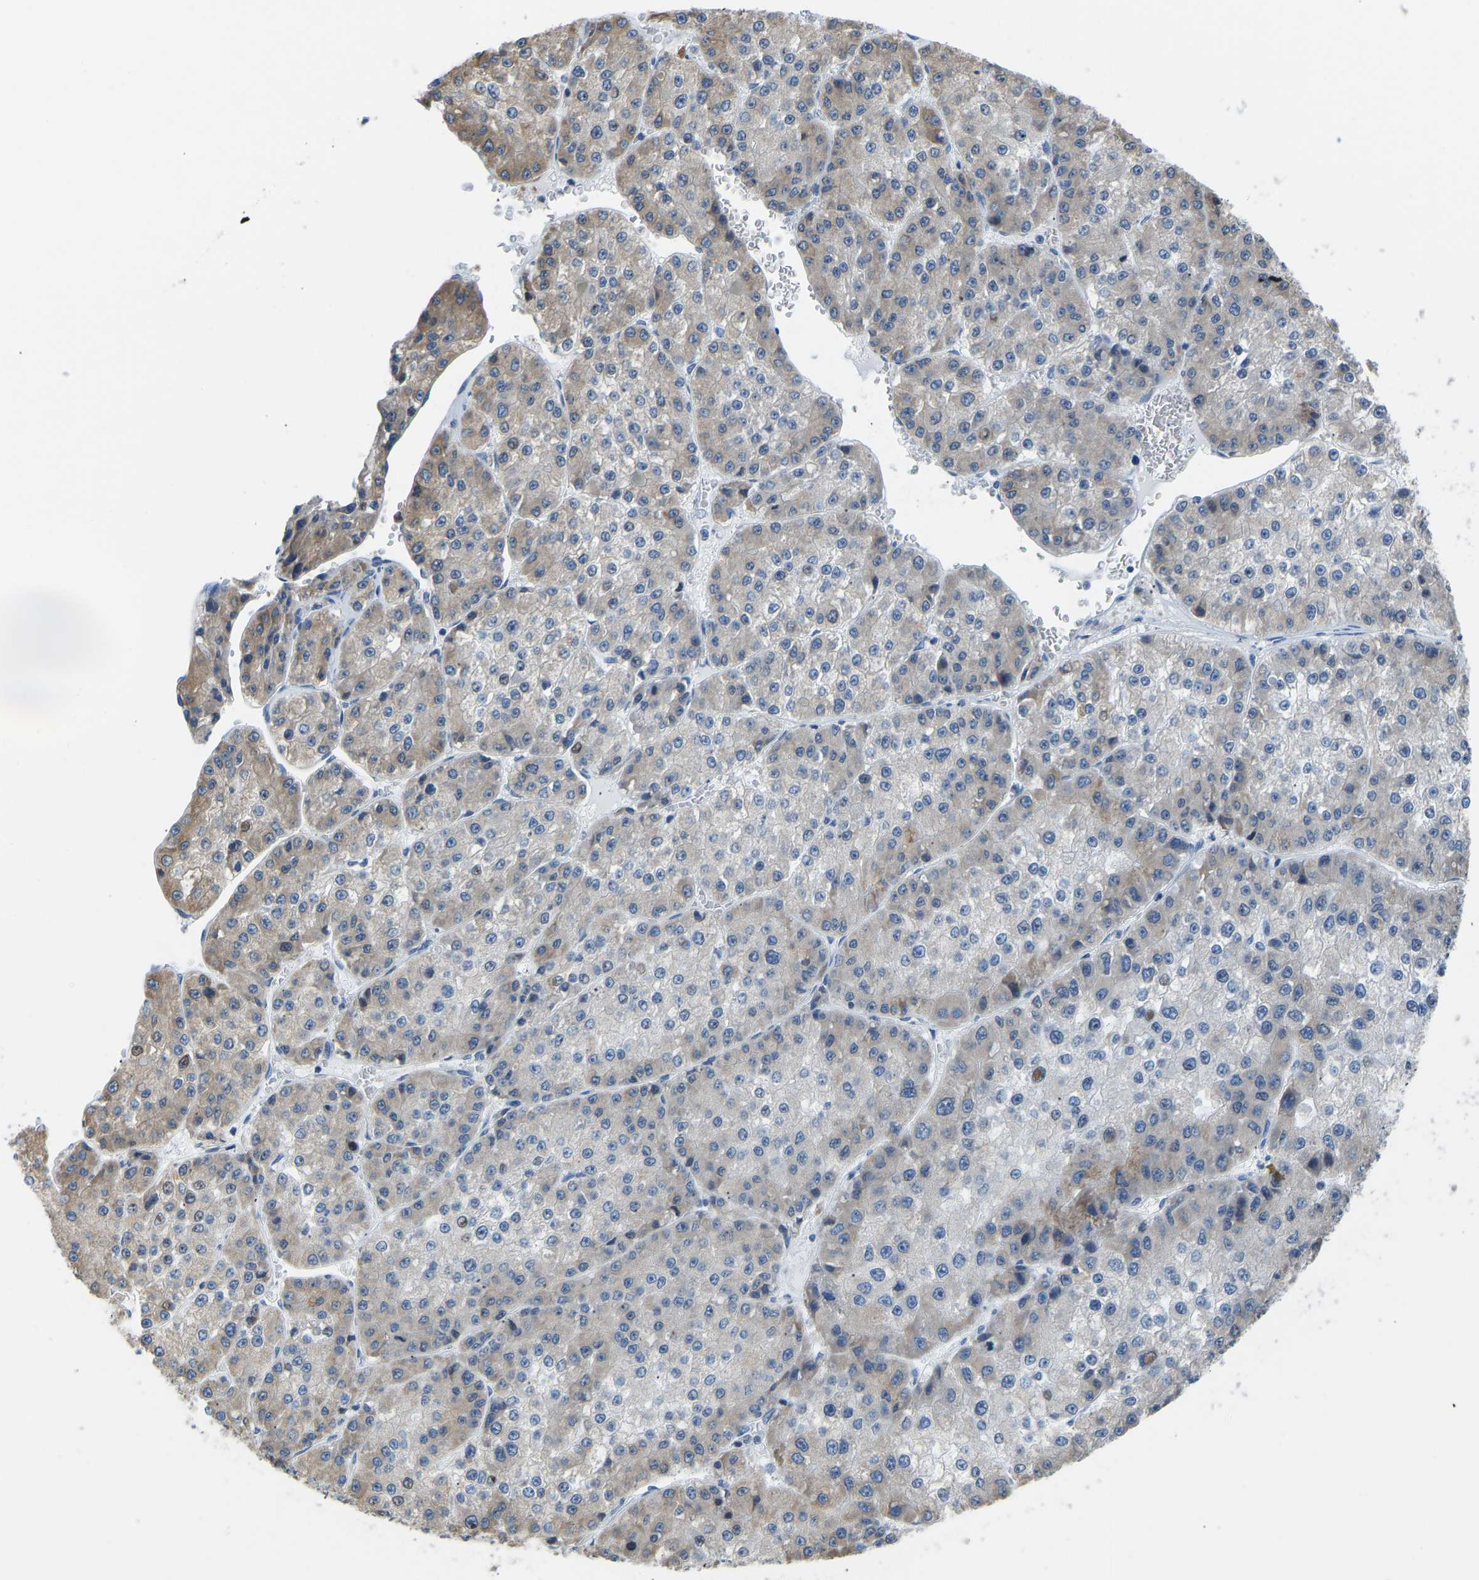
{"staining": {"intensity": "weak", "quantity": "25%-75%", "location": "cytoplasmic/membranous"}, "tissue": "liver cancer", "cell_type": "Tumor cells", "image_type": "cancer", "snomed": [{"axis": "morphology", "description": "Carcinoma, Hepatocellular, NOS"}, {"axis": "topography", "description": "Liver"}], "caption": "The histopathology image exhibits a brown stain indicating the presence of a protein in the cytoplasmic/membranous of tumor cells in liver hepatocellular carcinoma.", "gene": "VRK1", "patient": {"sex": "female", "age": 73}}